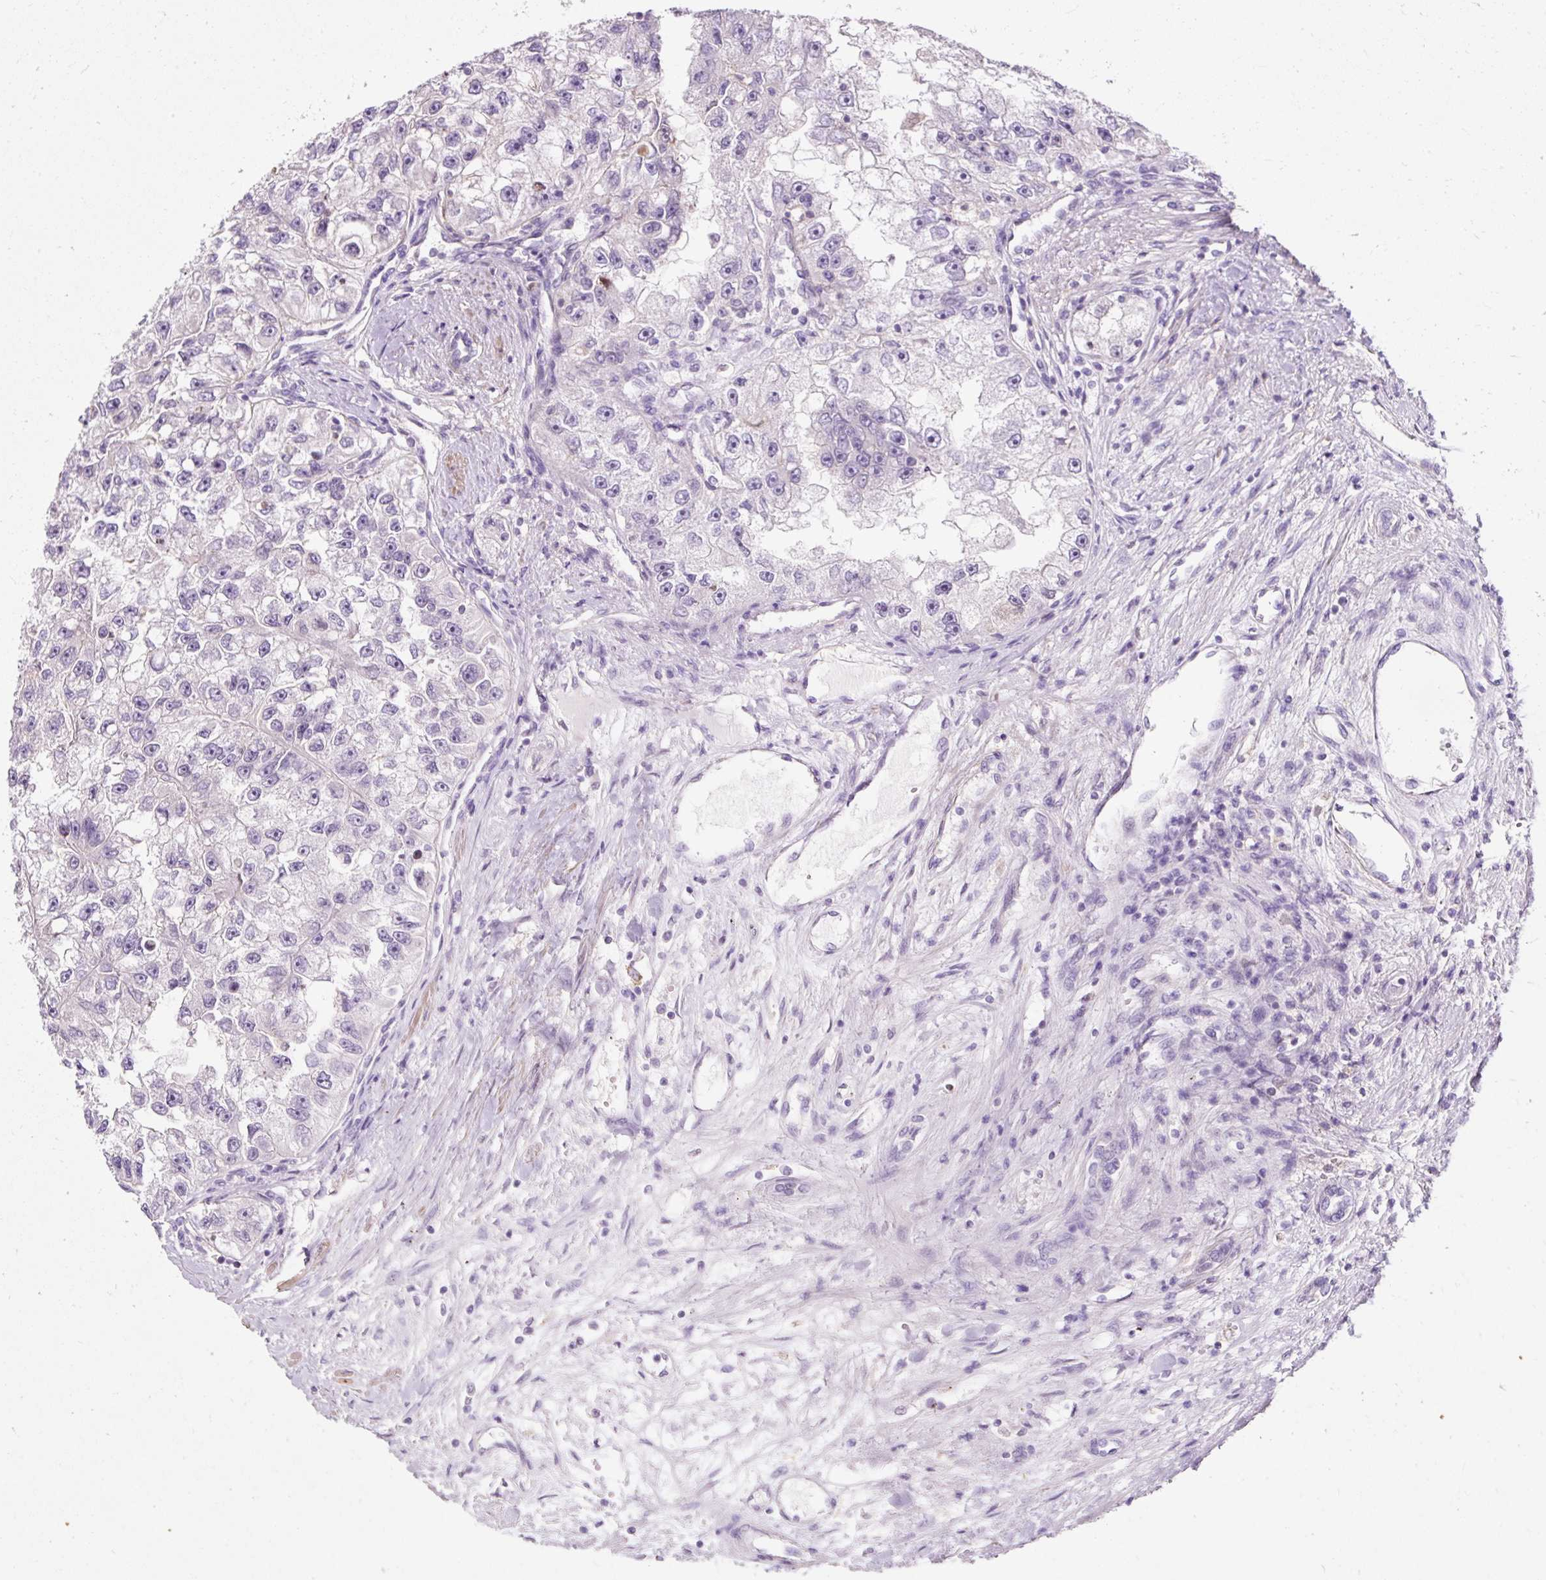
{"staining": {"intensity": "negative", "quantity": "none", "location": "none"}, "tissue": "renal cancer", "cell_type": "Tumor cells", "image_type": "cancer", "snomed": [{"axis": "morphology", "description": "Adenocarcinoma, NOS"}, {"axis": "topography", "description": "Kidney"}], "caption": "Renal cancer was stained to show a protein in brown. There is no significant positivity in tumor cells.", "gene": "ZNF610", "patient": {"sex": "male", "age": 63}}